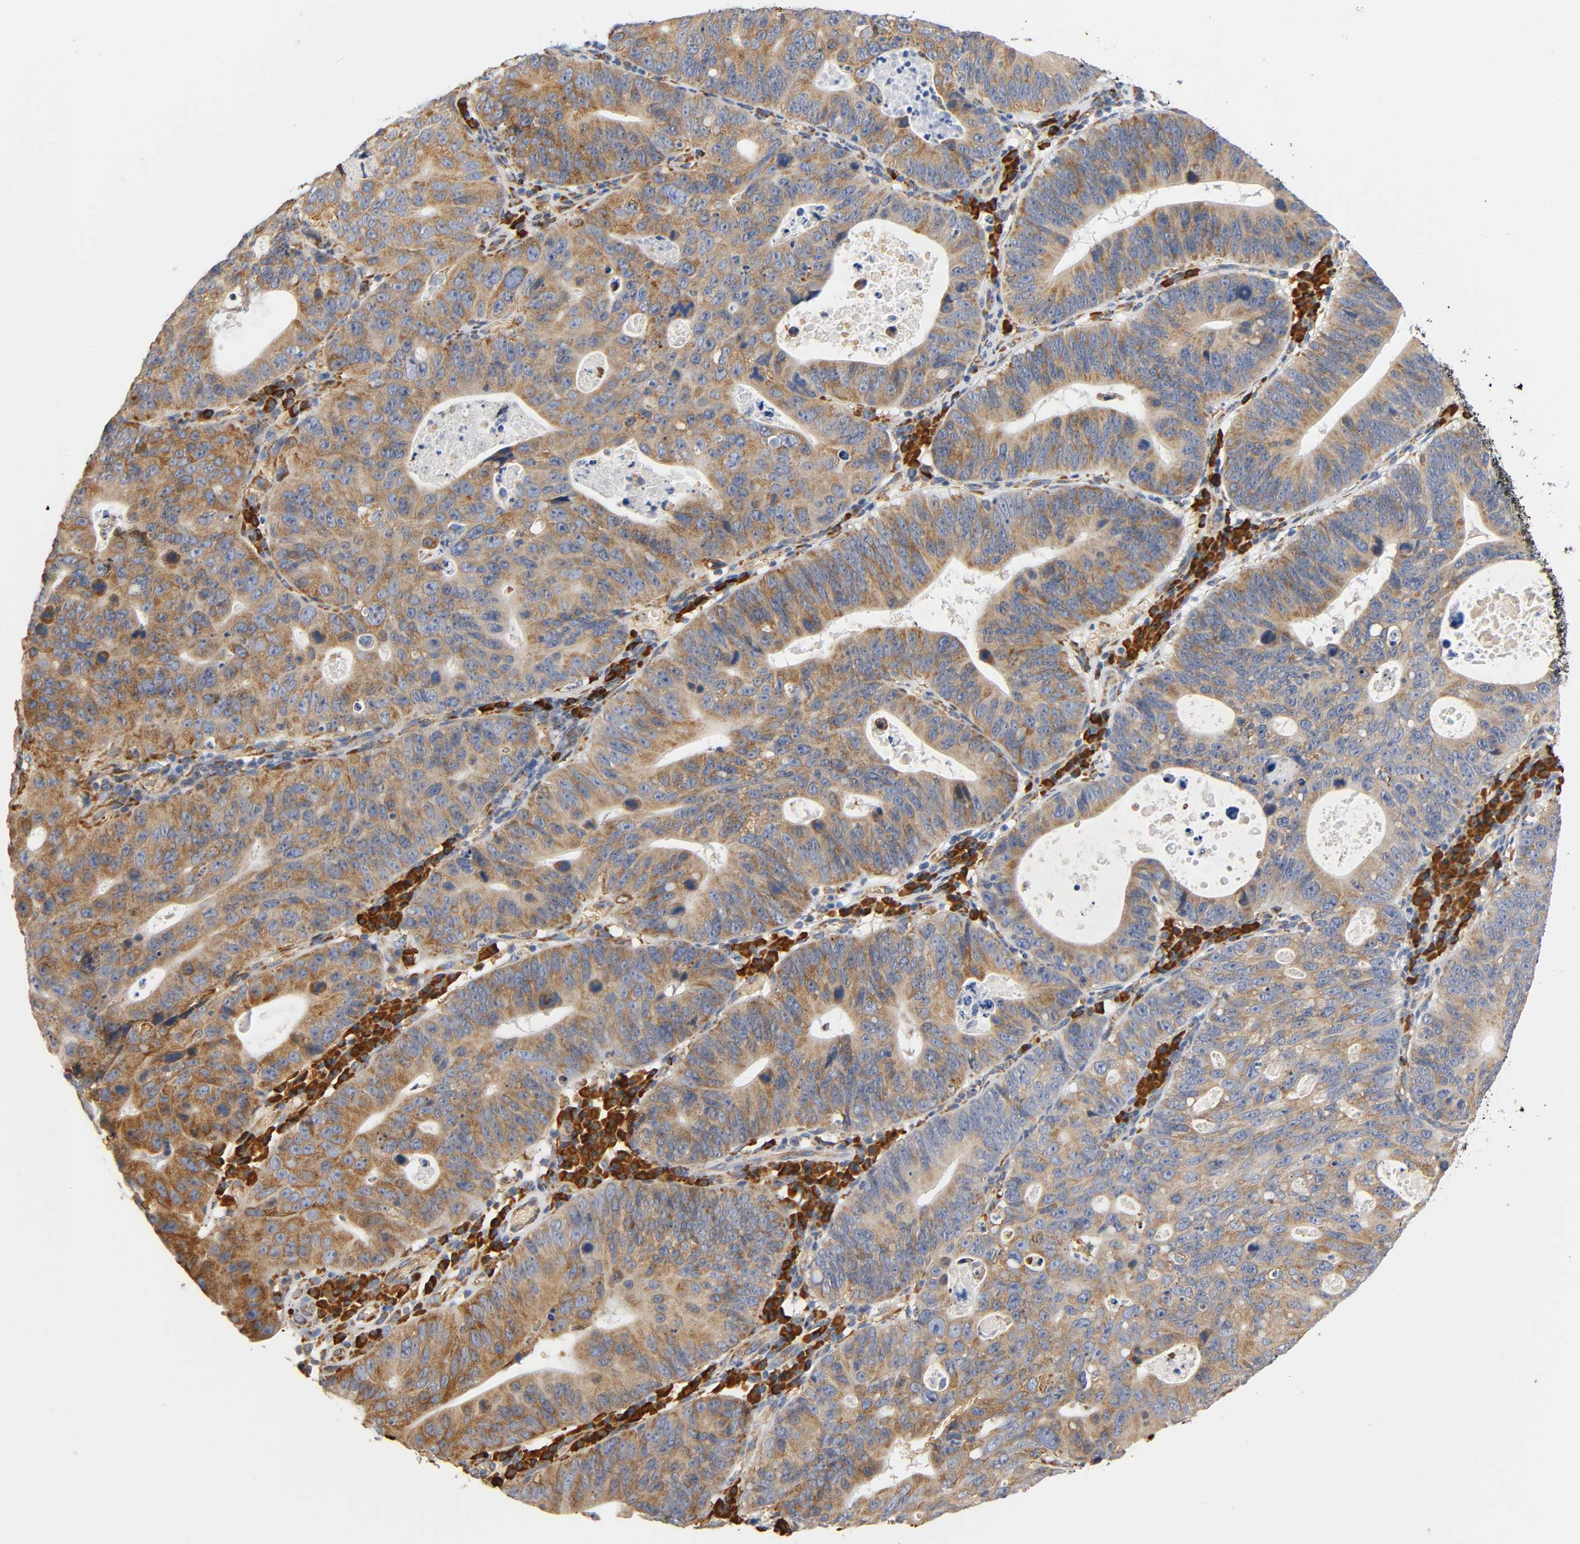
{"staining": {"intensity": "moderate", "quantity": ">75%", "location": "cytoplasmic/membranous"}, "tissue": "stomach cancer", "cell_type": "Tumor cells", "image_type": "cancer", "snomed": [{"axis": "morphology", "description": "Adenocarcinoma, NOS"}, {"axis": "topography", "description": "Stomach"}], "caption": "Immunohistochemical staining of human stomach cancer reveals moderate cytoplasmic/membranous protein expression in approximately >75% of tumor cells. (Brightfield microscopy of DAB IHC at high magnification).", "gene": "UCKL1", "patient": {"sex": "male", "age": 59}}